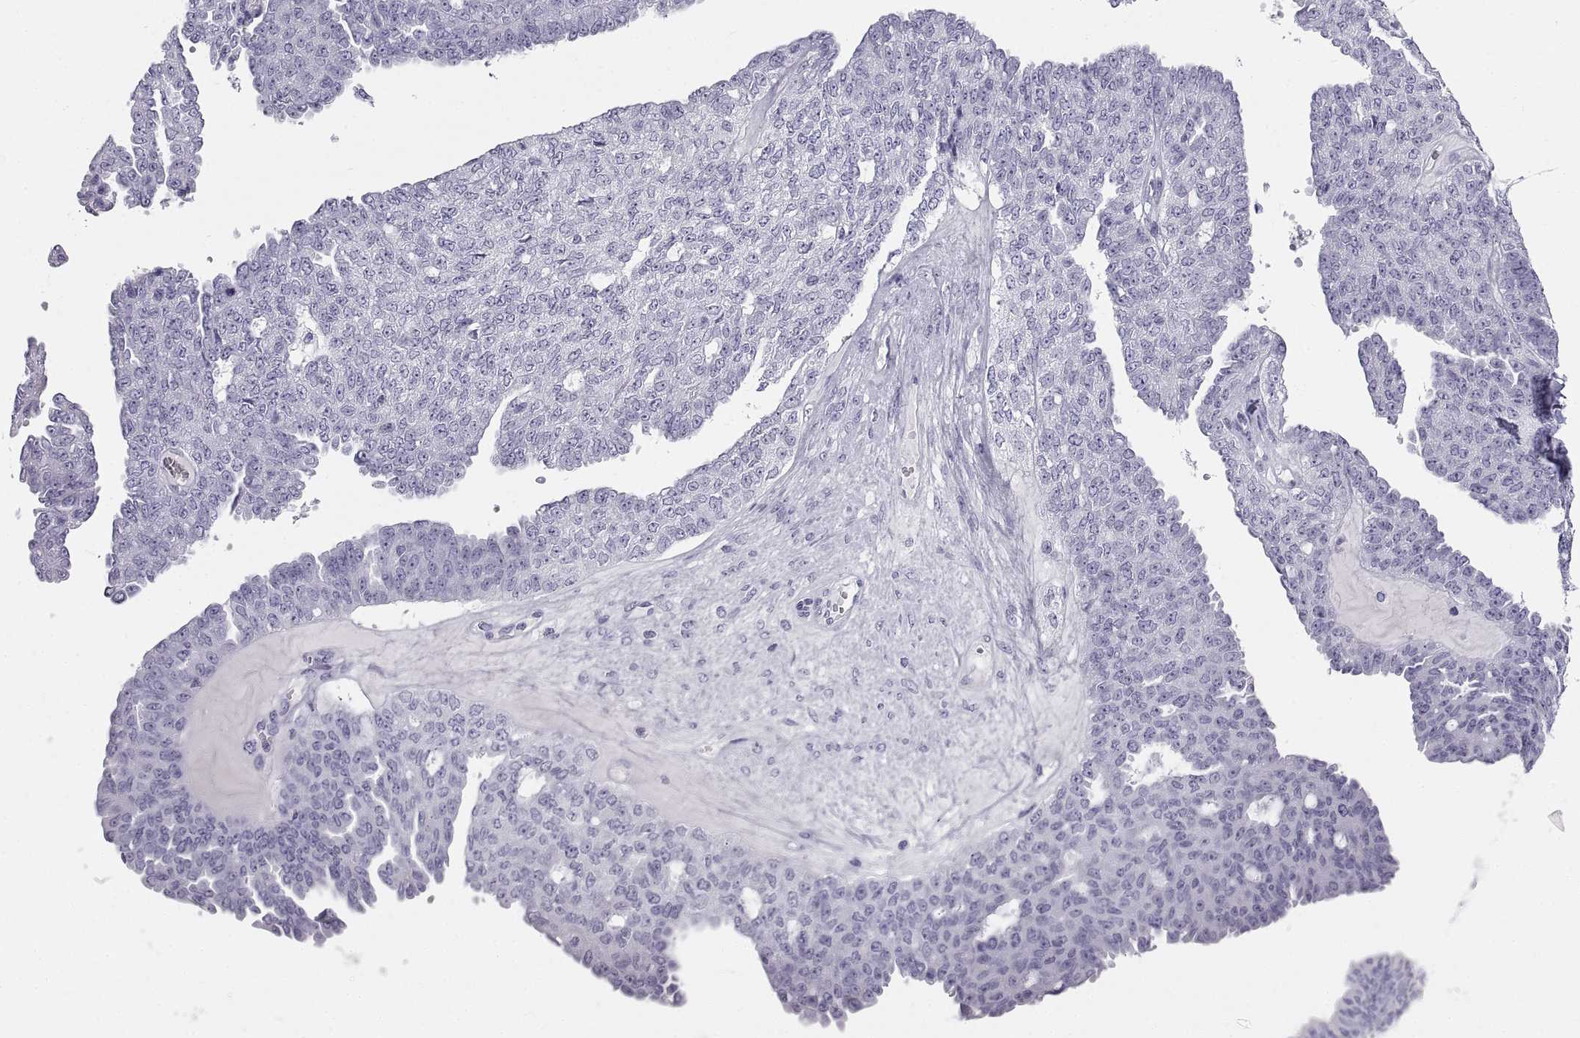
{"staining": {"intensity": "negative", "quantity": "none", "location": "none"}, "tissue": "ovarian cancer", "cell_type": "Tumor cells", "image_type": "cancer", "snomed": [{"axis": "morphology", "description": "Cystadenocarcinoma, serous, NOS"}, {"axis": "topography", "description": "Ovary"}], "caption": "Tumor cells show no significant protein positivity in ovarian cancer (serous cystadenocarcinoma).", "gene": "RLBP1", "patient": {"sex": "female", "age": 71}}